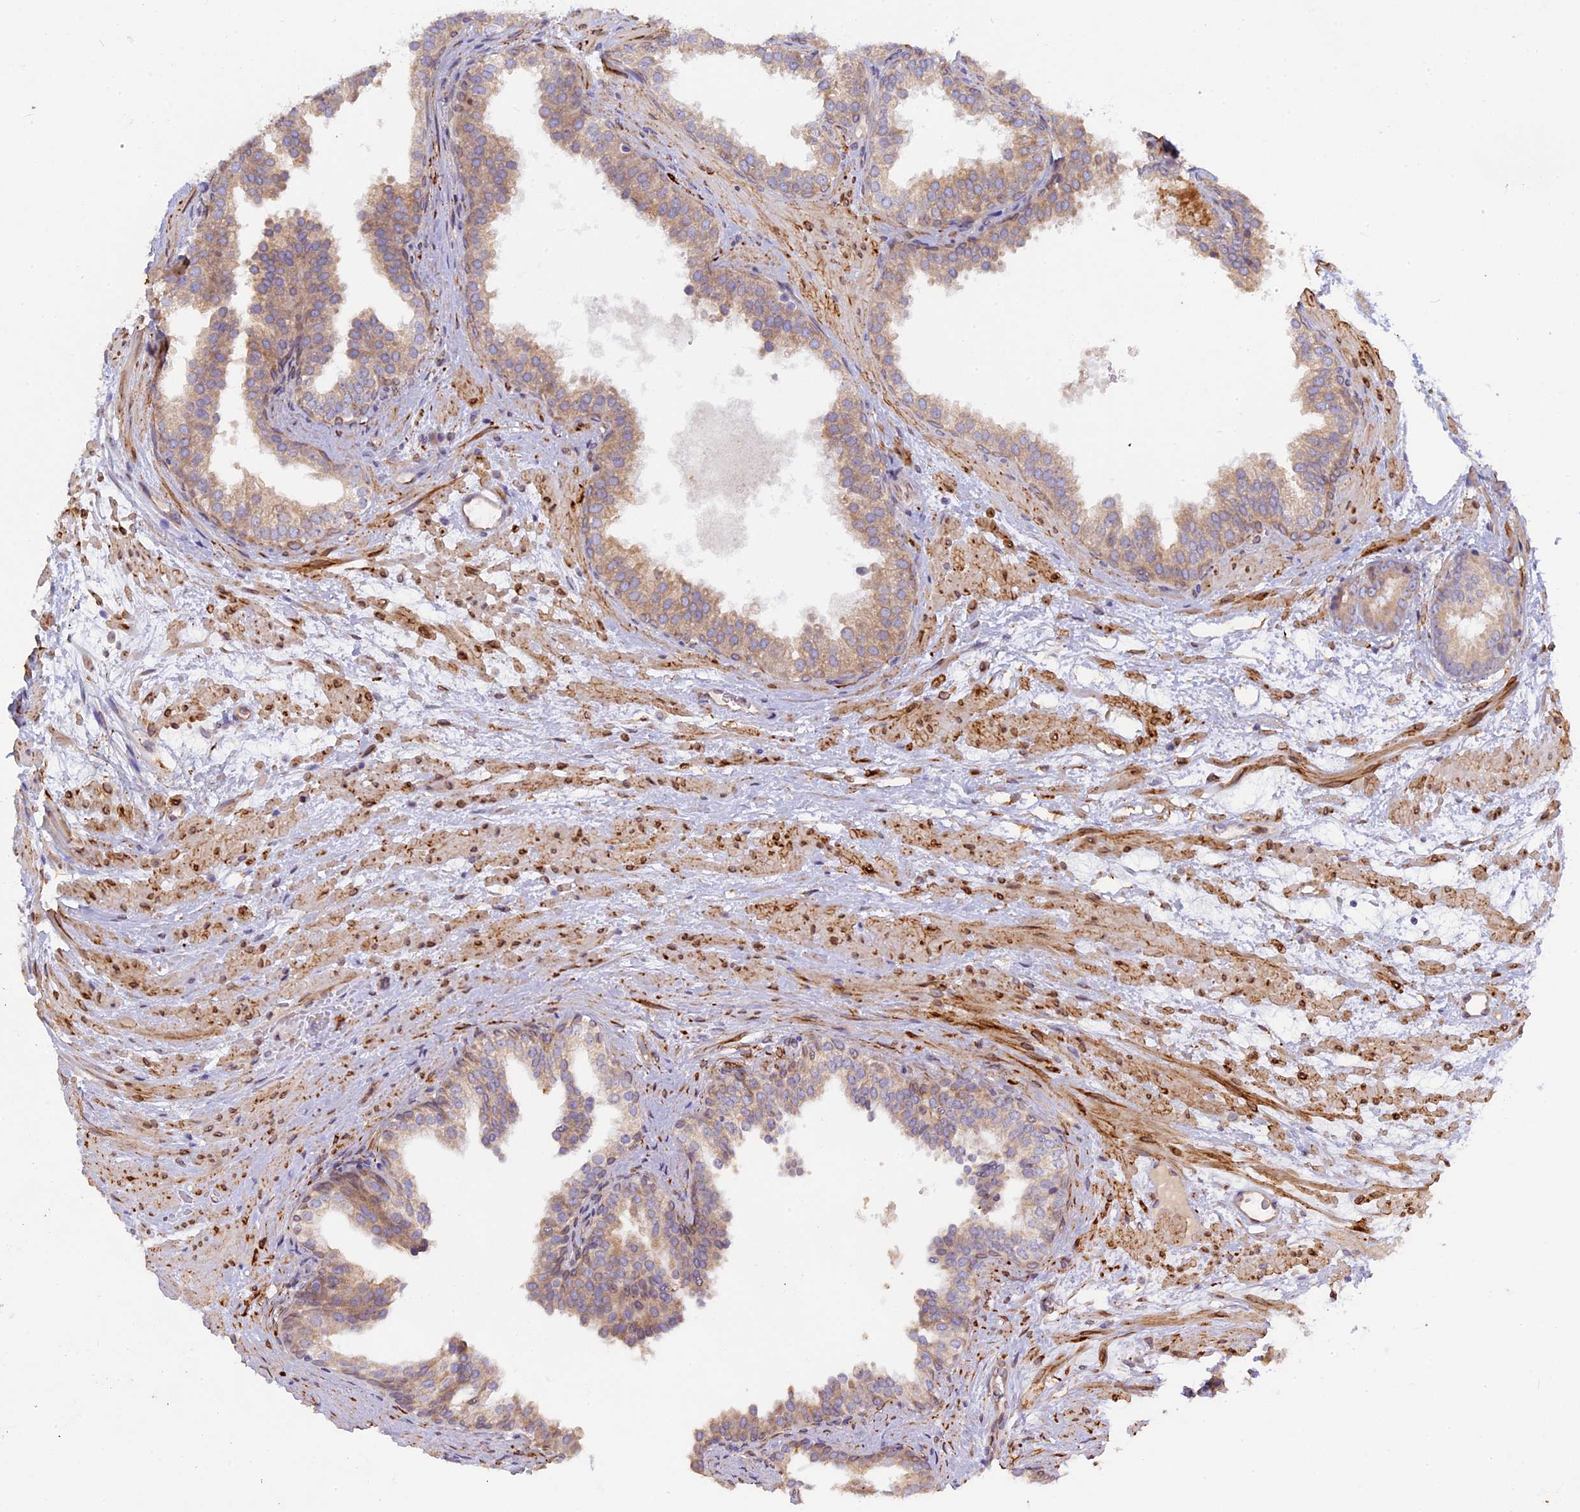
{"staining": {"intensity": "weak", "quantity": ">75%", "location": "cytoplasmic/membranous"}, "tissue": "prostate cancer", "cell_type": "Tumor cells", "image_type": "cancer", "snomed": [{"axis": "morphology", "description": "Adenocarcinoma, High grade"}, {"axis": "topography", "description": "Prostate"}], "caption": "Tumor cells display low levels of weak cytoplasmic/membranous positivity in about >75% of cells in prostate cancer.", "gene": "TLCD1", "patient": {"sex": "male", "age": 59}}